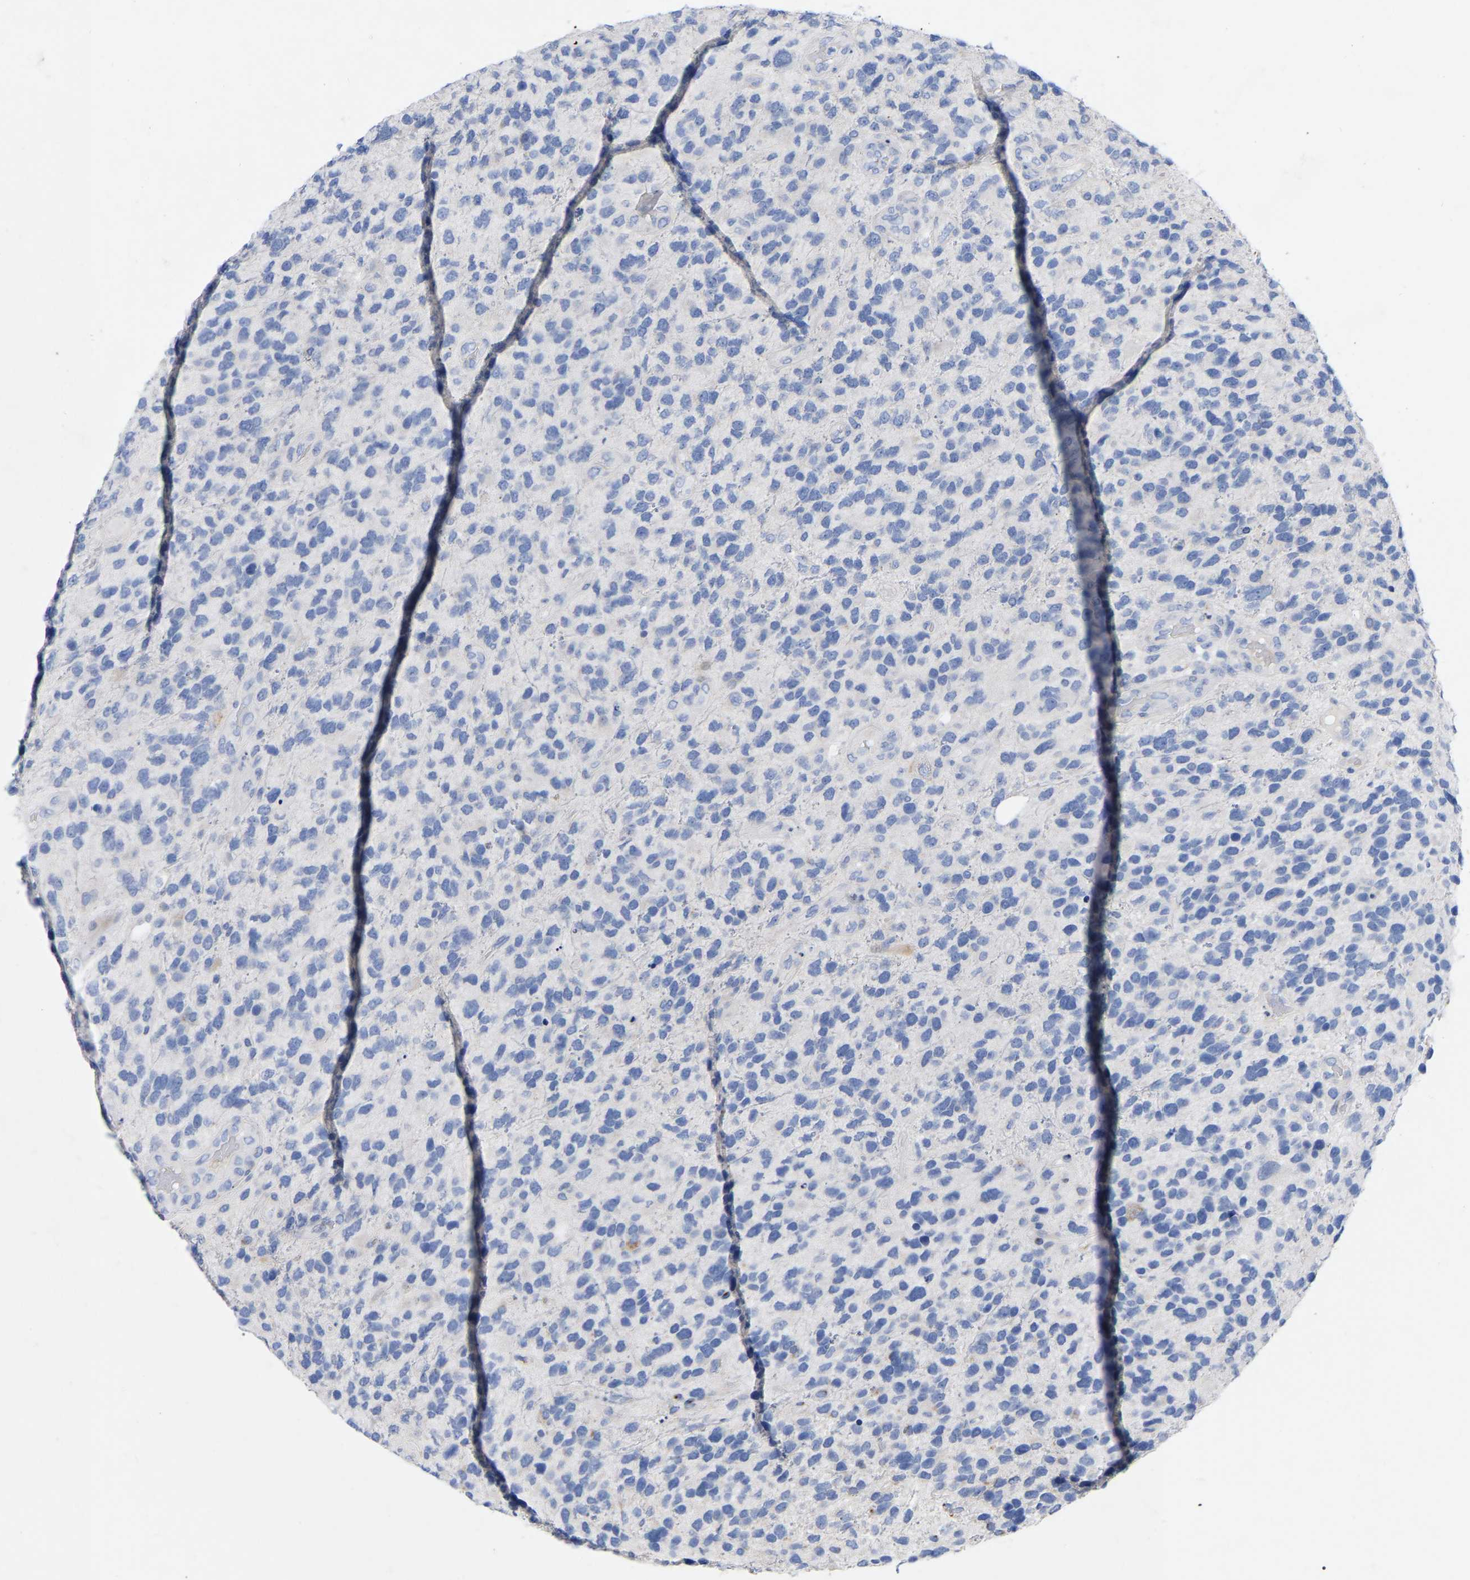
{"staining": {"intensity": "negative", "quantity": "none", "location": "none"}, "tissue": "glioma", "cell_type": "Tumor cells", "image_type": "cancer", "snomed": [{"axis": "morphology", "description": "Glioma, malignant, High grade"}, {"axis": "topography", "description": "Brain"}], "caption": "A high-resolution micrograph shows immunohistochemistry staining of high-grade glioma (malignant), which displays no significant expression in tumor cells.", "gene": "STRIP2", "patient": {"sex": "female", "age": 58}}